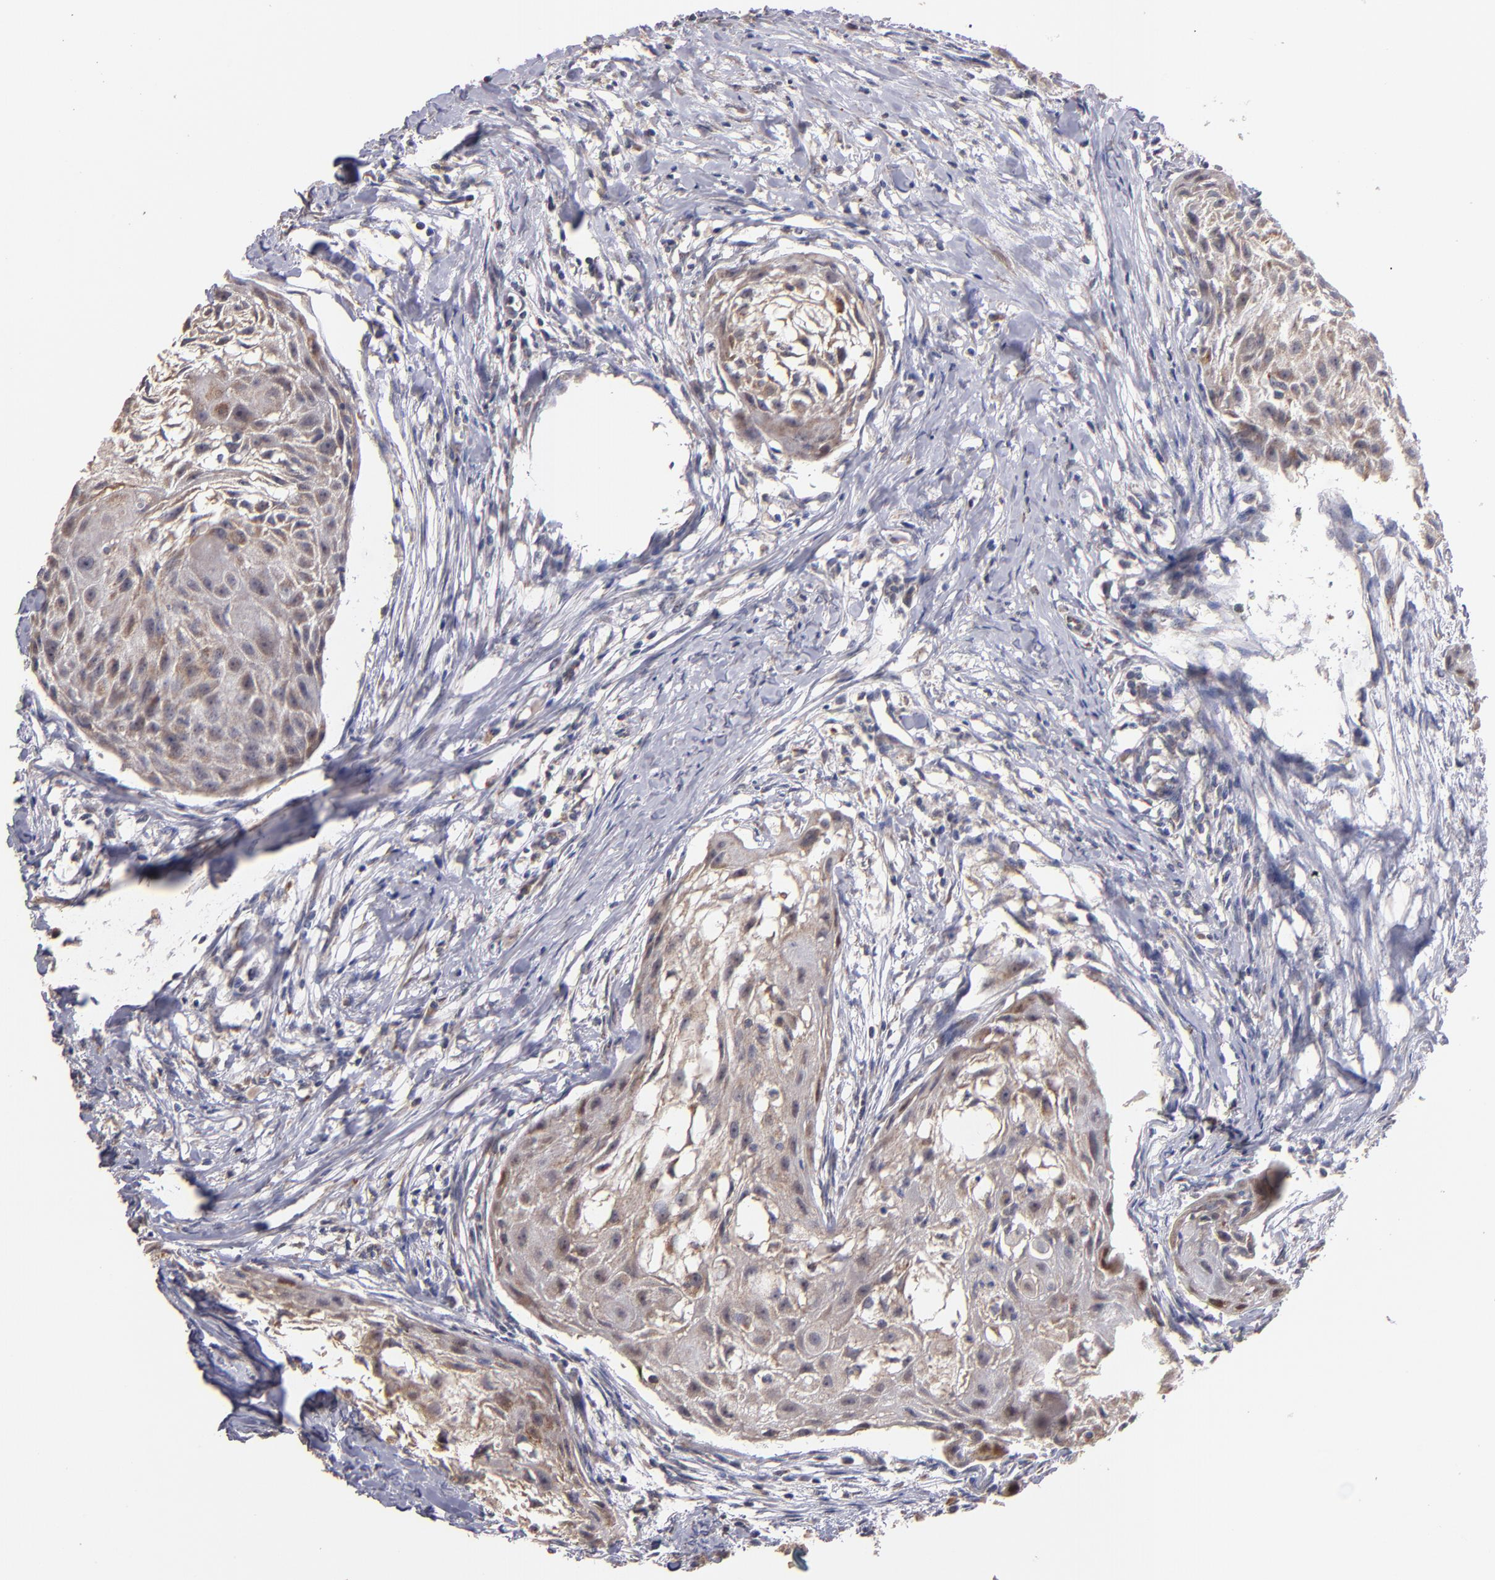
{"staining": {"intensity": "weak", "quantity": "25%-75%", "location": "cytoplasmic/membranous"}, "tissue": "head and neck cancer", "cell_type": "Tumor cells", "image_type": "cancer", "snomed": [{"axis": "morphology", "description": "Squamous cell carcinoma, NOS"}, {"axis": "topography", "description": "Head-Neck"}], "caption": "The histopathology image displays immunohistochemical staining of head and neck squamous cell carcinoma. There is weak cytoplasmic/membranous staining is identified in approximately 25%-75% of tumor cells. The staining is performed using DAB (3,3'-diaminobenzidine) brown chromogen to label protein expression. The nuclei are counter-stained blue using hematoxylin.", "gene": "DIABLO", "patient": {"sex": "male", "age": 64}}